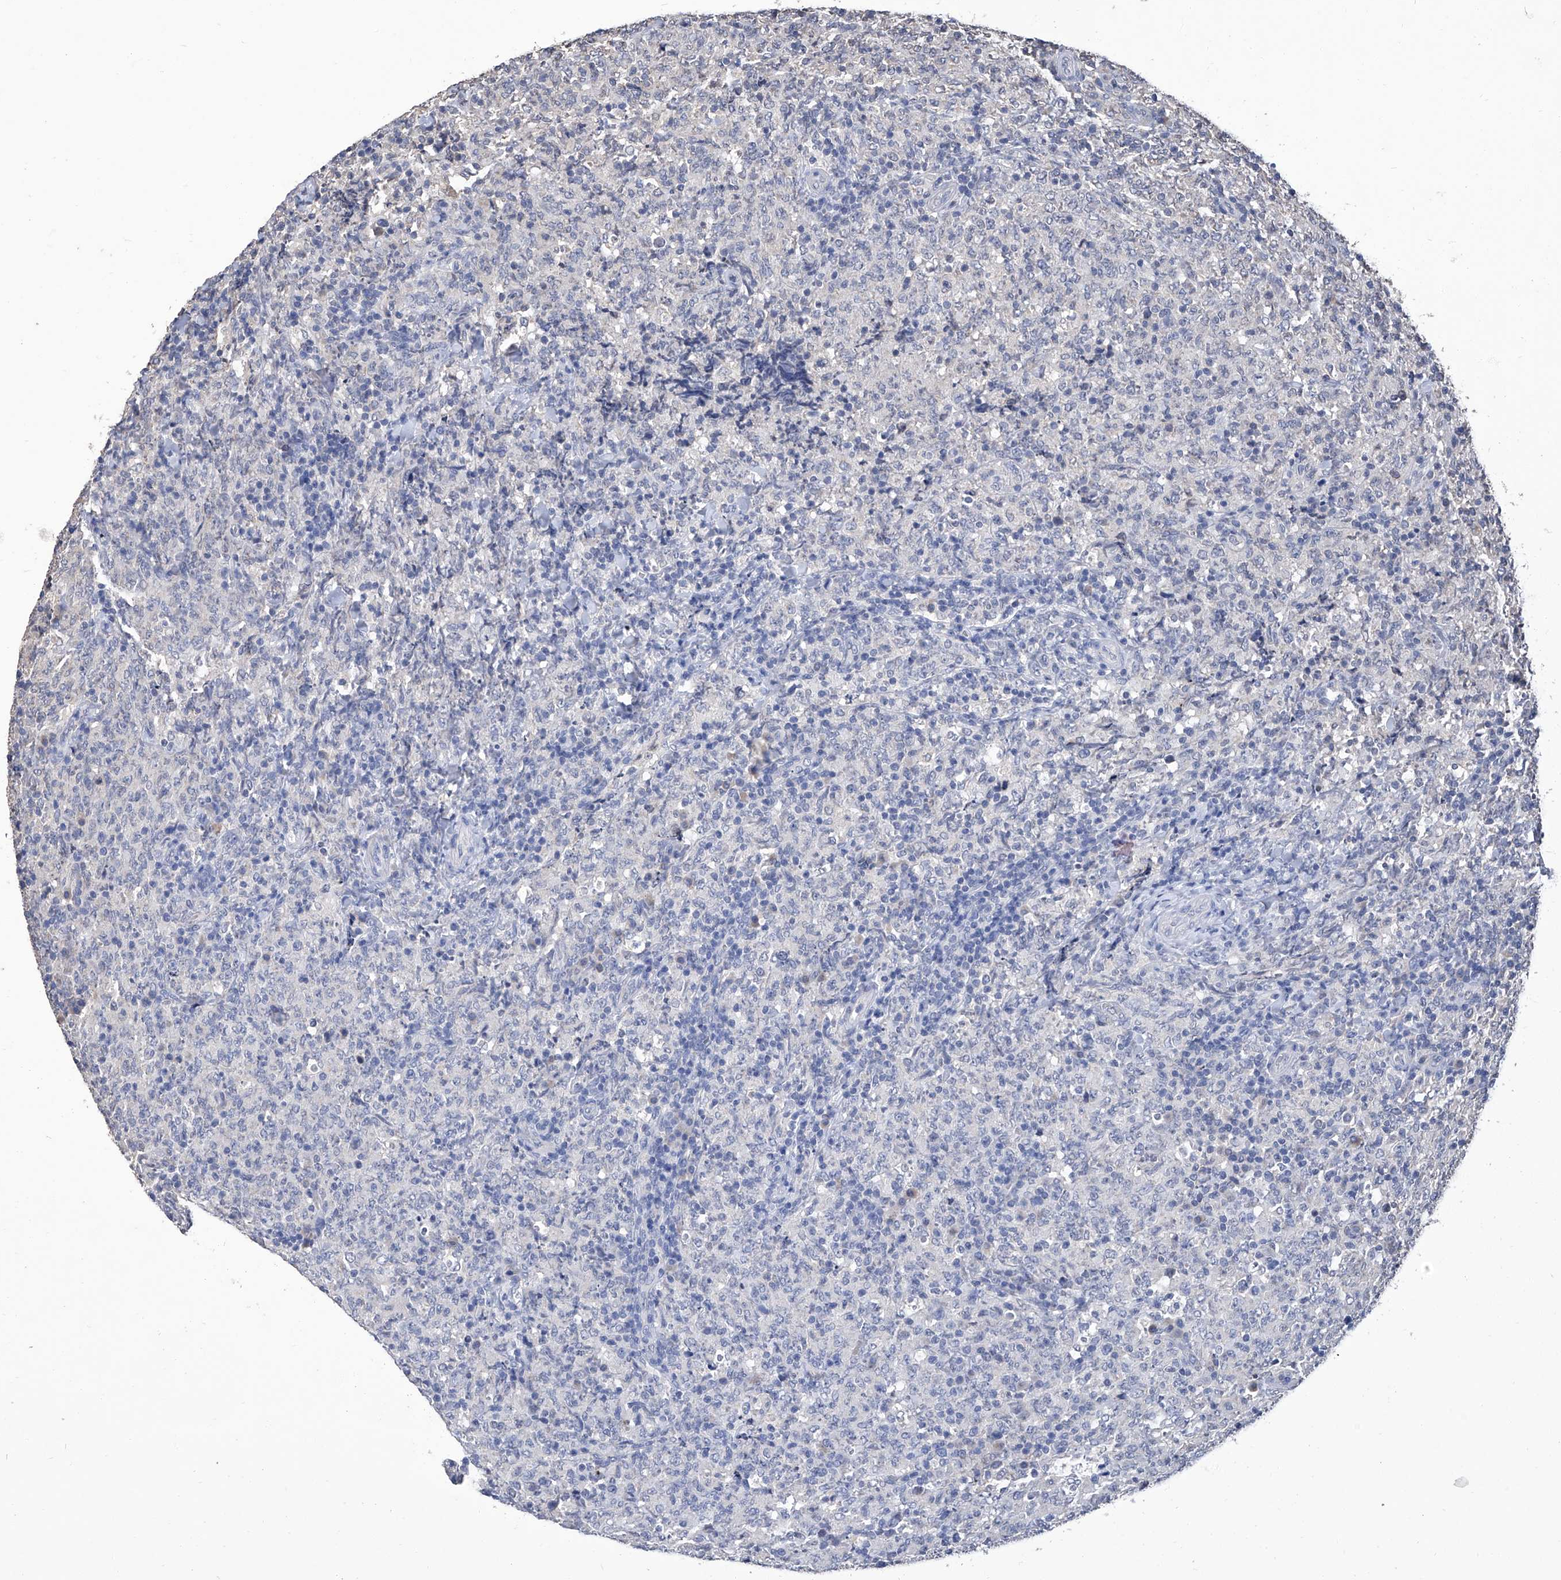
{"staining": {"intensity": "negative", "quantity": "none", "location": "none"}, "tissue": "lymphoma", "cell_type": "Tumor cells", "image_type": "cancer", "snomed": [{"axis": "morphology", "description": "Malignant lymphoma, non-Hodgkin's type, High grade"}, {"axis": "topography", "description": "Tonsil"}], "caption": "This is an IHC histopathology image of human high-grade malignant lymphoma, non-Hodgkin's type. There is no positivity in tumor cells.", "gene": "GPT", "patient": {"sex": "female", "age": 36}}